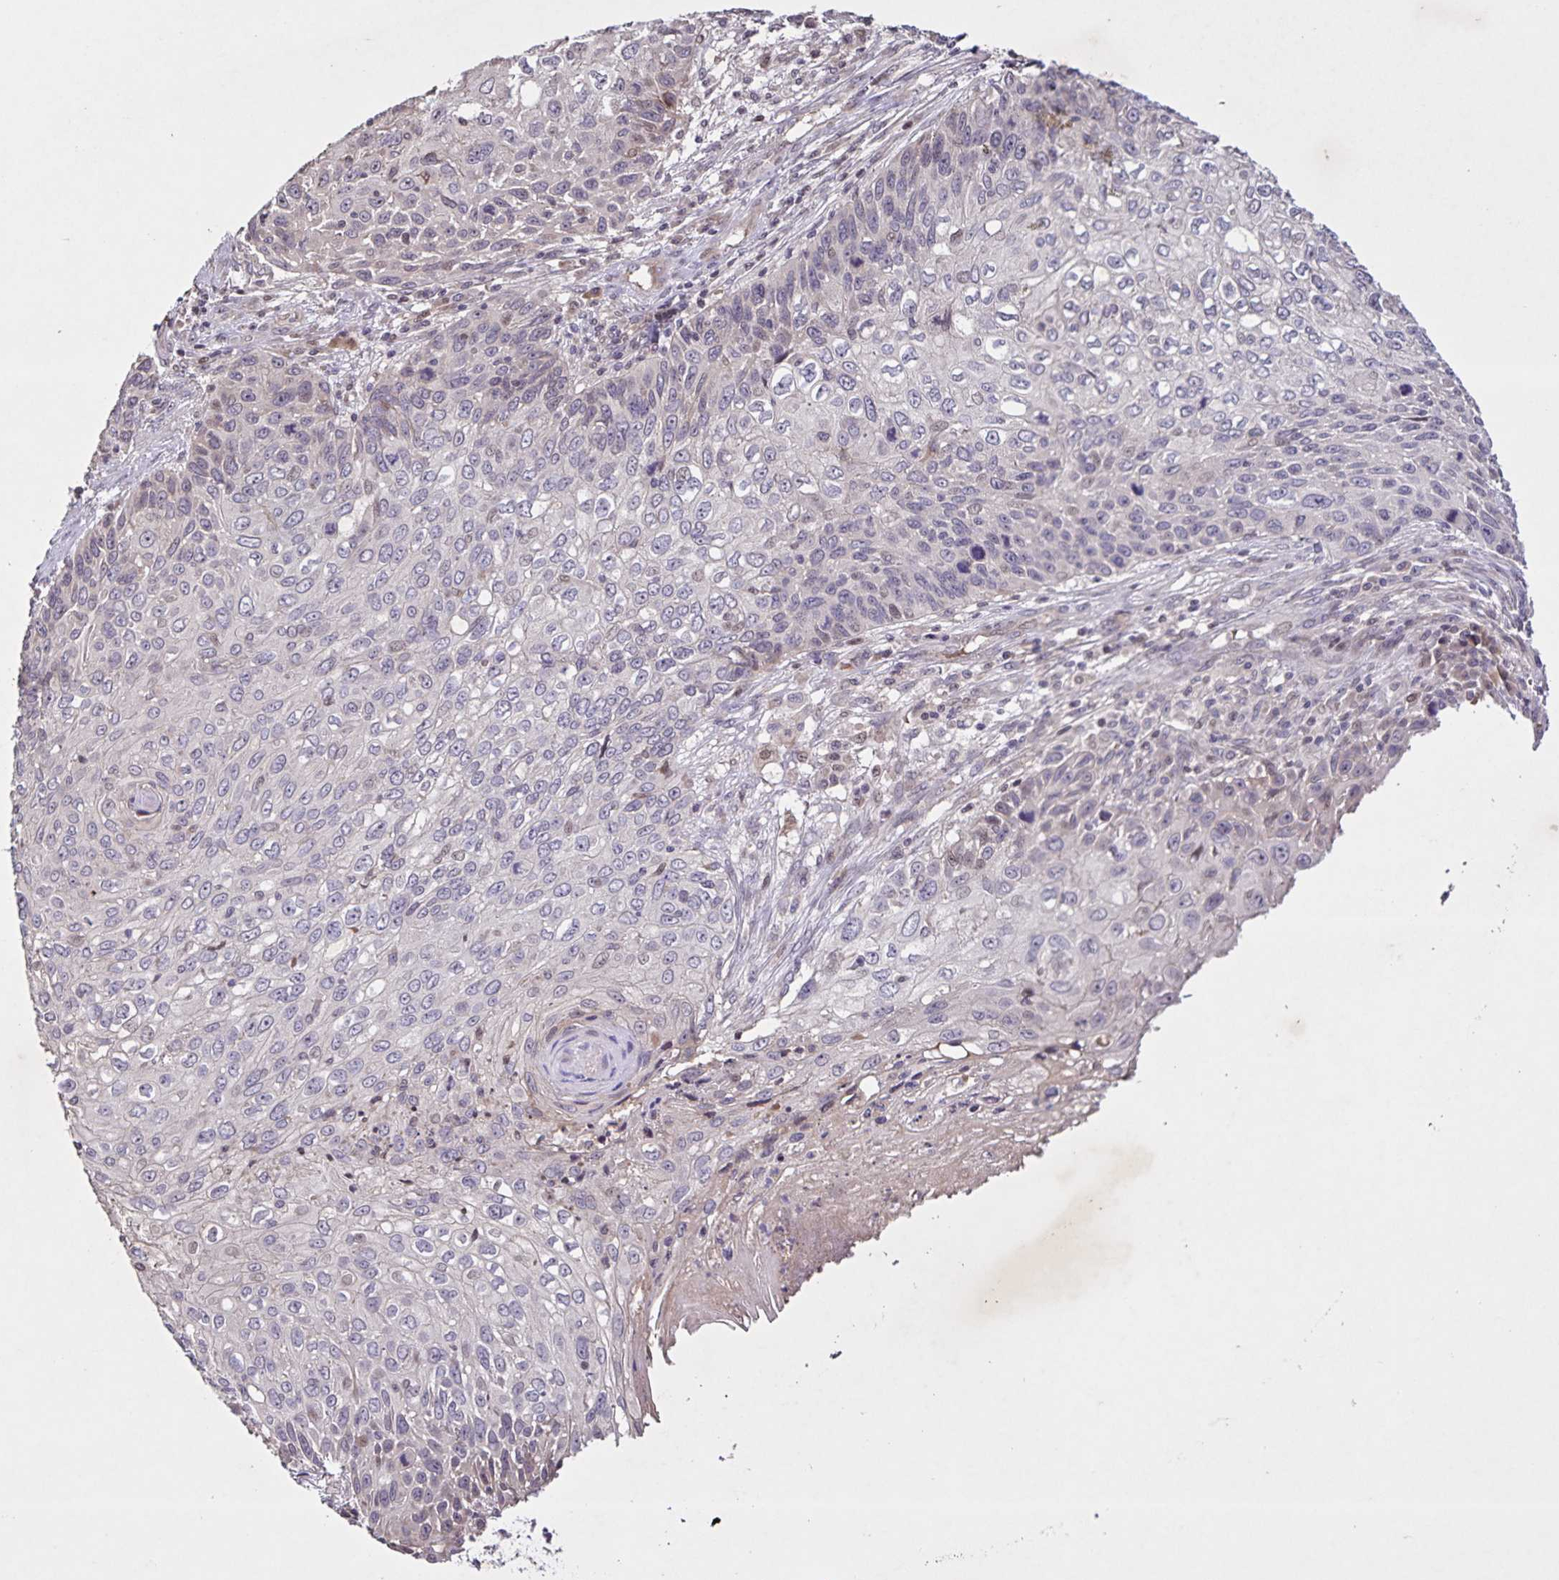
{"staining": {"intensity": "negative", "quantity": "none", "location": "none"}, "tissue": "skin cancer", "cell_type": "Tumor cells", "image_type": "cancer", "snomed": [{"axis": "morphology", "description": "Squamous cell carcinoma, NOS"}, {"axis": "topography", "description": "Skin"}], "caption": "An image of skin squamous cell carcinoma stained for a protein shows no brown staining in tumor cells. Brightfield microscopy of immunohistochemistry stained with DAB (brown) and hematoxylin (blue), captured at high magnification.", "gene": "GDF2", "patient": {"sex": "male", "age": 92}}